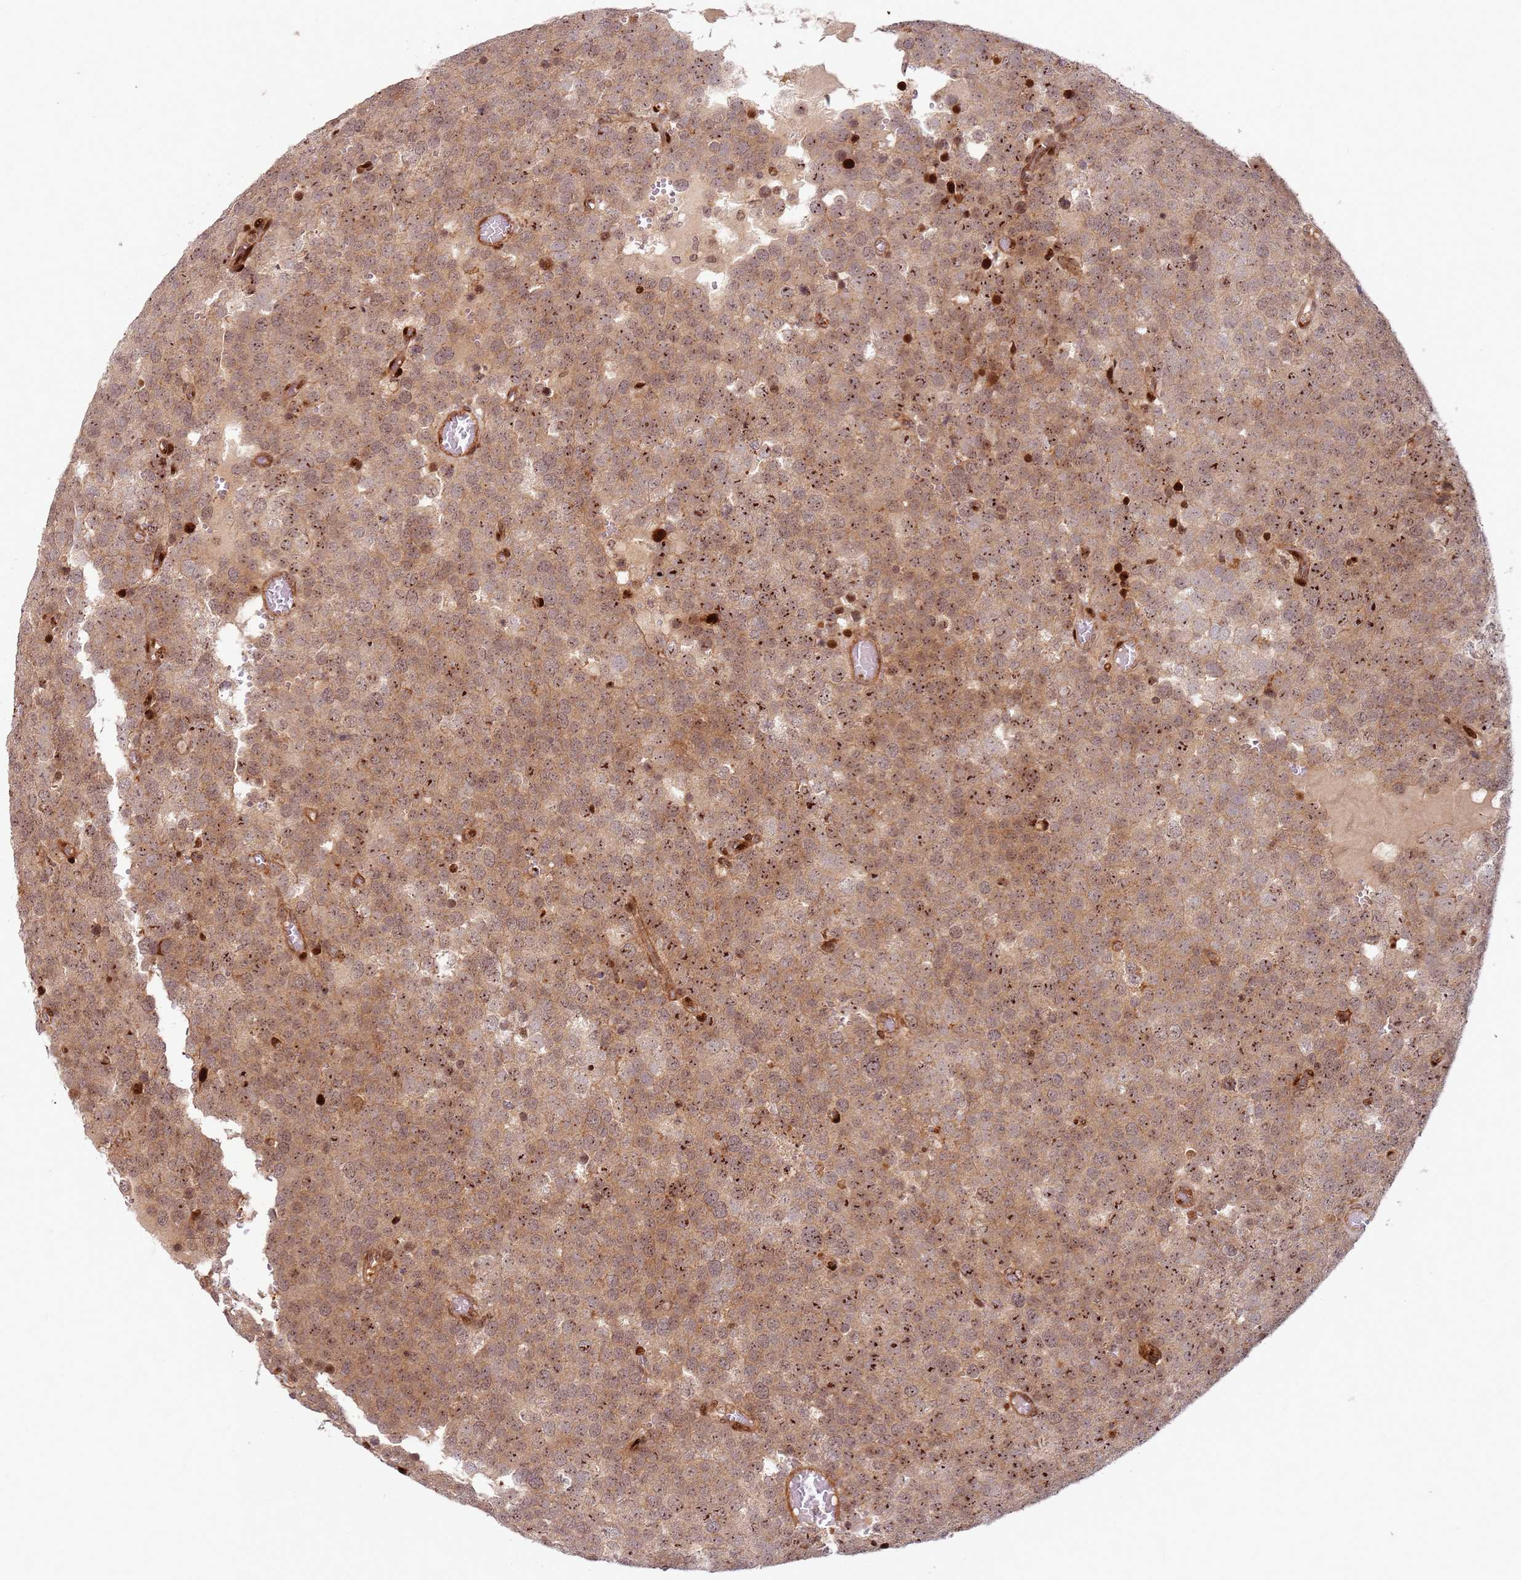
{"staining": {"intensity": "moderate", "quantity": ">75%", "location": "cytoplasmic/membranous,nuclear"}, "tissue": "testis cancer", "cell_type": "Tumor cells", "image_type": "cancer", "snomed": [{"axis": "morphology", "description": "Normal tissue, NOS"}, {"axis": "morphology", "description": "Seminoma, NOS"}, {"axis": "topography", "description": "Testis"}], "caption": "About >75% of tumor cells in human seminoma (testis) demonstrate moderate cytoplasmic/membranous and nuclear protein expression as visualized by brown immunohistochemical staining.", "gene": "TMEM233", "patient": {"sex": "male", "age": 71}}